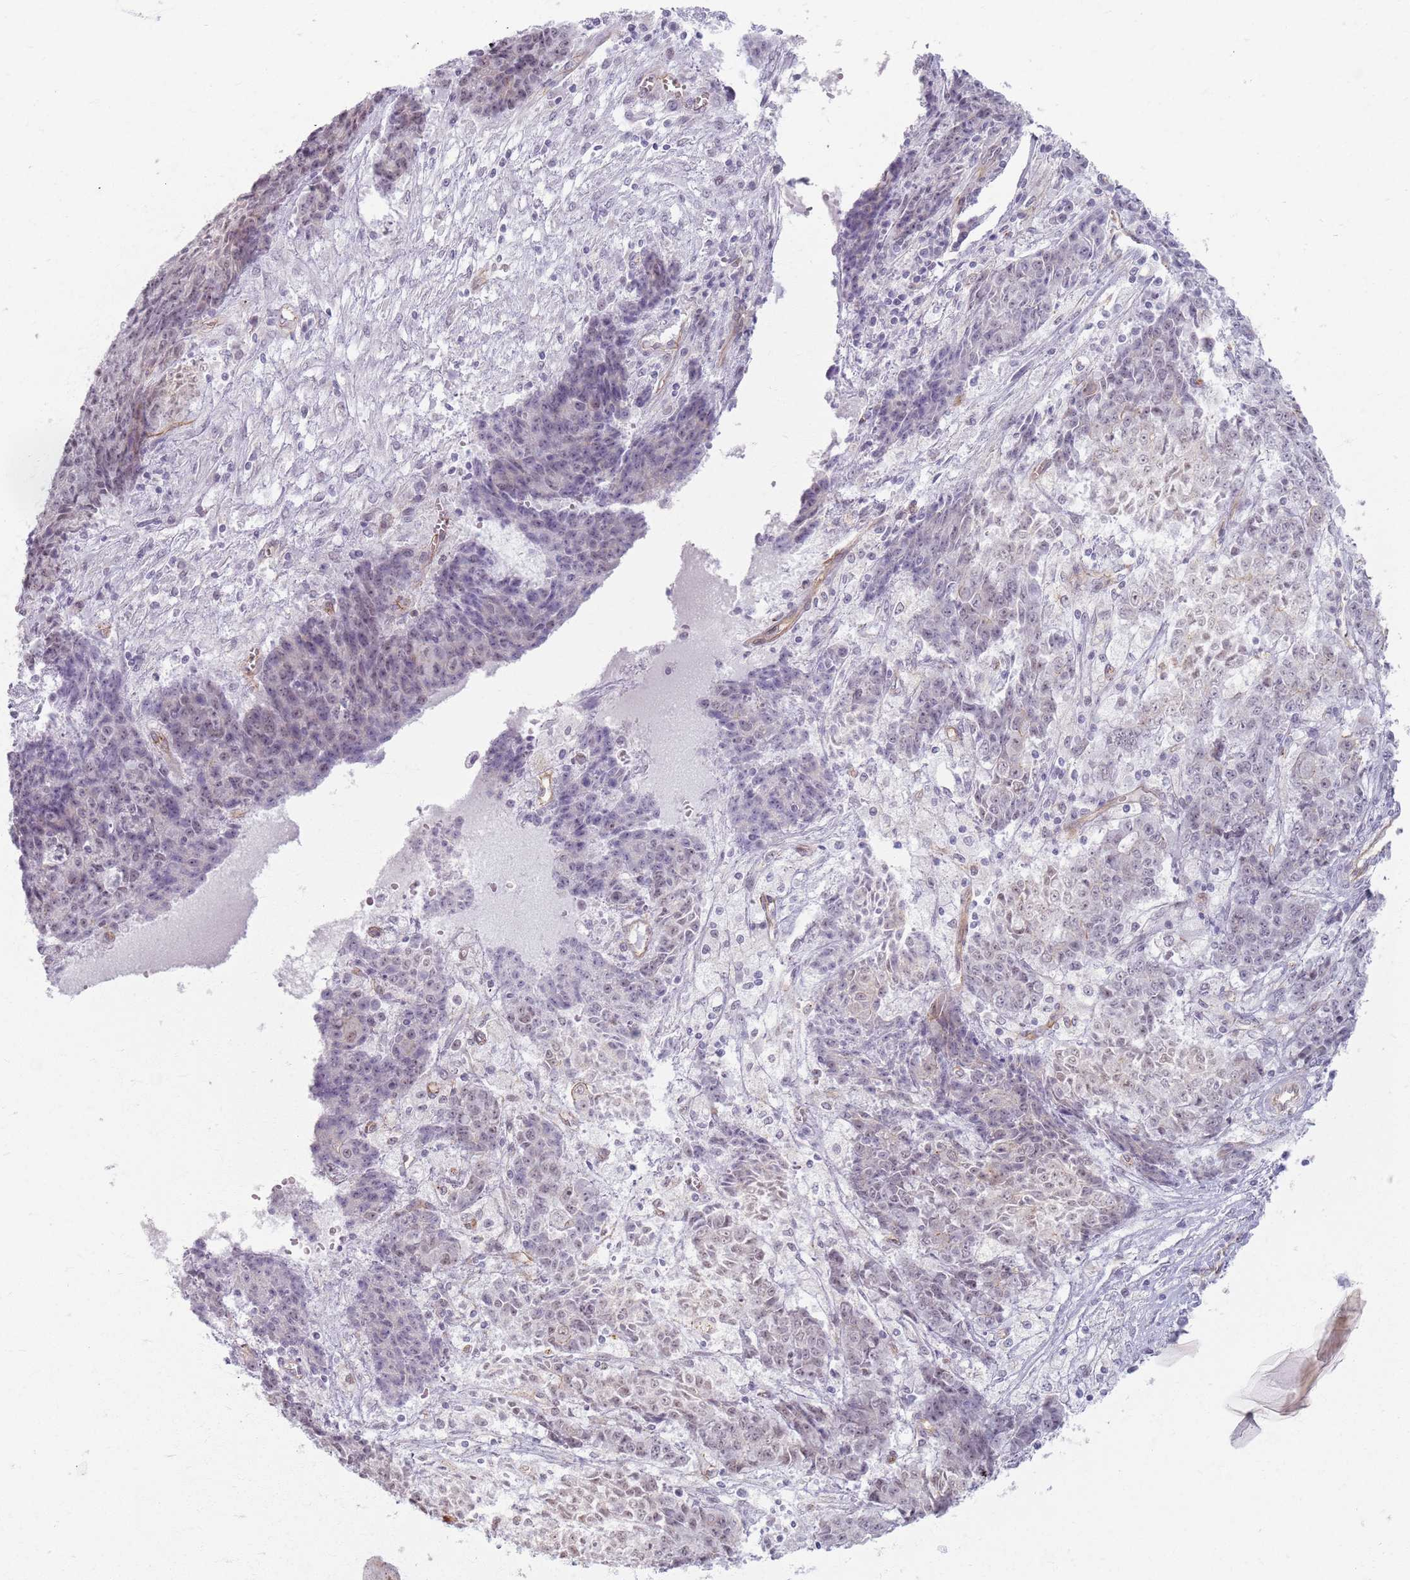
{"staining": {"intensity": "negative", "quantity": "none", "location": "none"}, "tissue": "ovarian cancer", "cell_type": "Tumor cells", "image_type": "cancer", "snomed": [{"axis": "morphology", "description": "Carcinoma, endometroid"}, {"axis": "topography", "description": "Ovary"}], "caption": "Immunohistochemistry histopathology image of neoplastic tissue: human ovarian cancer (endometroid carcinoma) stained with DAB displays no significant protein positivity in tumor cells.", "gene": "KCNA5", "patient": {"sex": "female", "age": 42}}